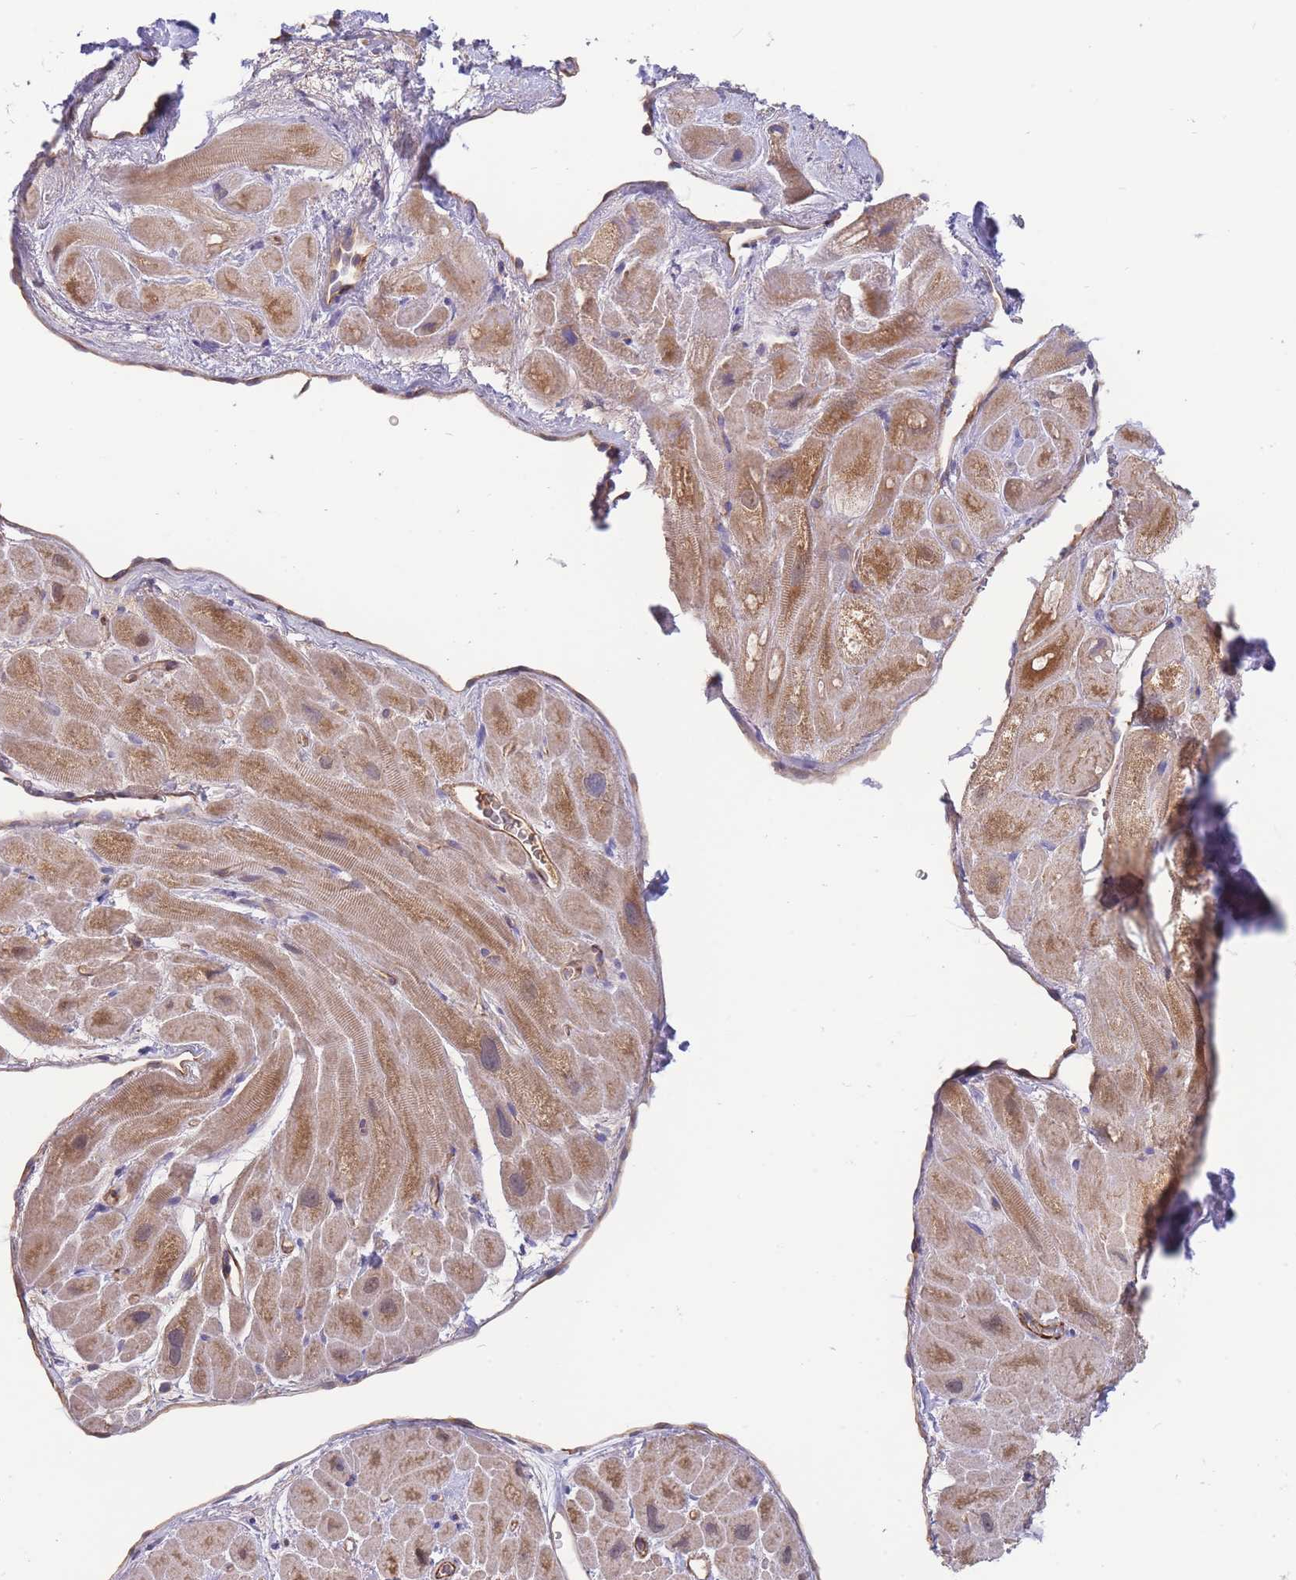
{"staining": {"intensity": "moderate", "quantity": "25%-75%", "location": "cytoplasmic/membranous"}, "tissue": "heart muscle", "cell_type": "Cardiomyocytes", "image_type": "normal", "snomed": [{"axis": "morphology", "description": "Normal tissue, NOS"}, {"axis": "topography", "description": "Heart"}], "caption": "Immunohistochemical staining of unremarkable heart muscle demonstrates medium levels of moderate cytoplasmic/membranous staining in approximately 25%-75% of cardiomyocytes. The staining is performed using DAB brown chromogen to label protein expression. The nuclei are counter-stained blue using hematoxylin.", "gene": "NDUFAF5", "patient": {"sex": "male", "age": 49}}